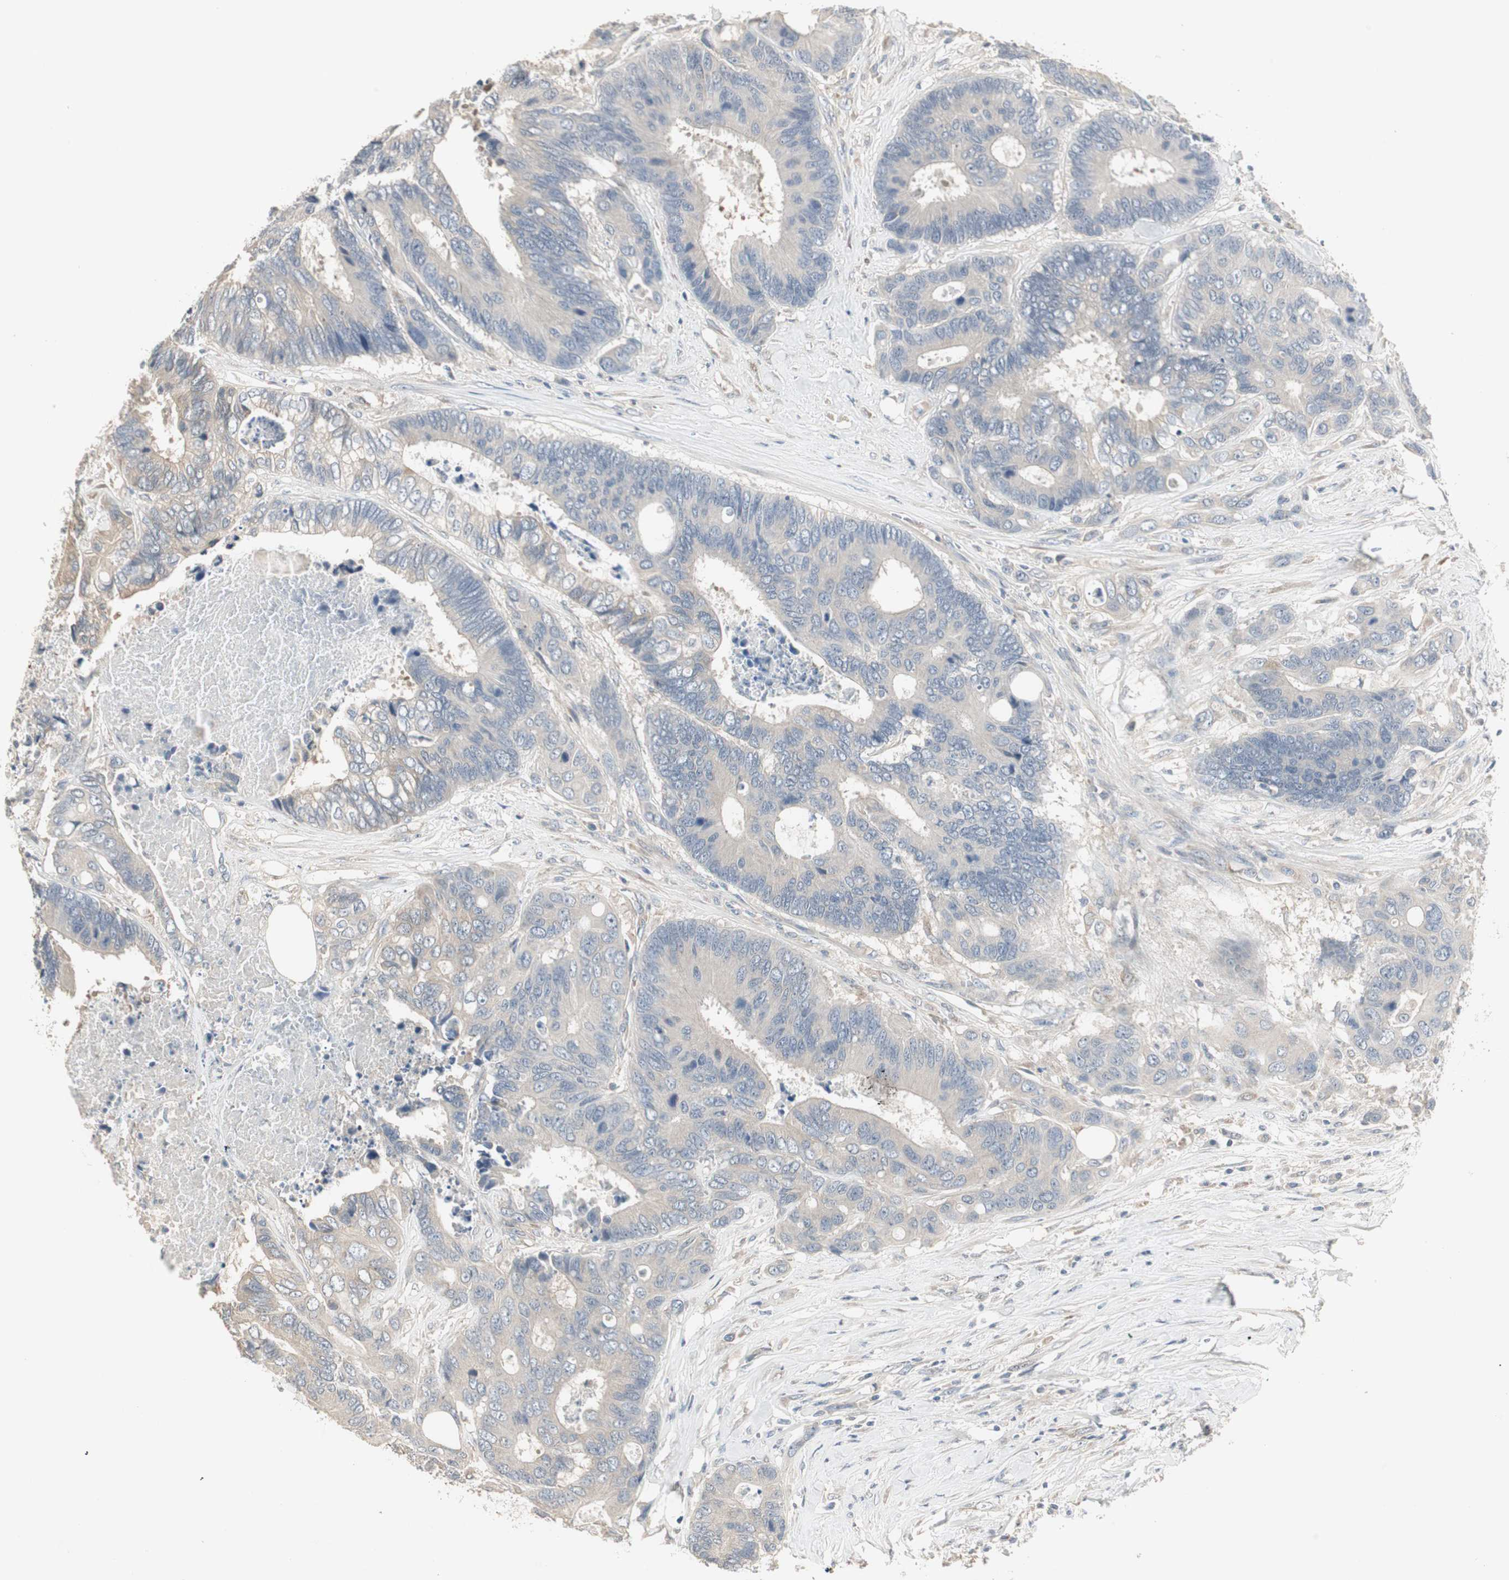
{"staining": {"intensity": "weak", "quantity": ">75%", "location": "cytoplasmic/membranous"}, "tissue": "colorectal cancer", "cell_type": "Tumor cells", "image_type": "cancer", "snomed": [{"axis": "morphology", "description": "Adenocarcinoma, NOS"}, {"axis": "topography", "description": "Rectum"}], "caption": "IHC histopathology image of human adenocarcinoma (colorectal) stained for a protein (brown), which reveals low levels of weak cytoplasmic/membranous expression in approximately >75% of tumor cells.", "gene": "ZFP36", "patient": {"sex": "male", "age": 55}}